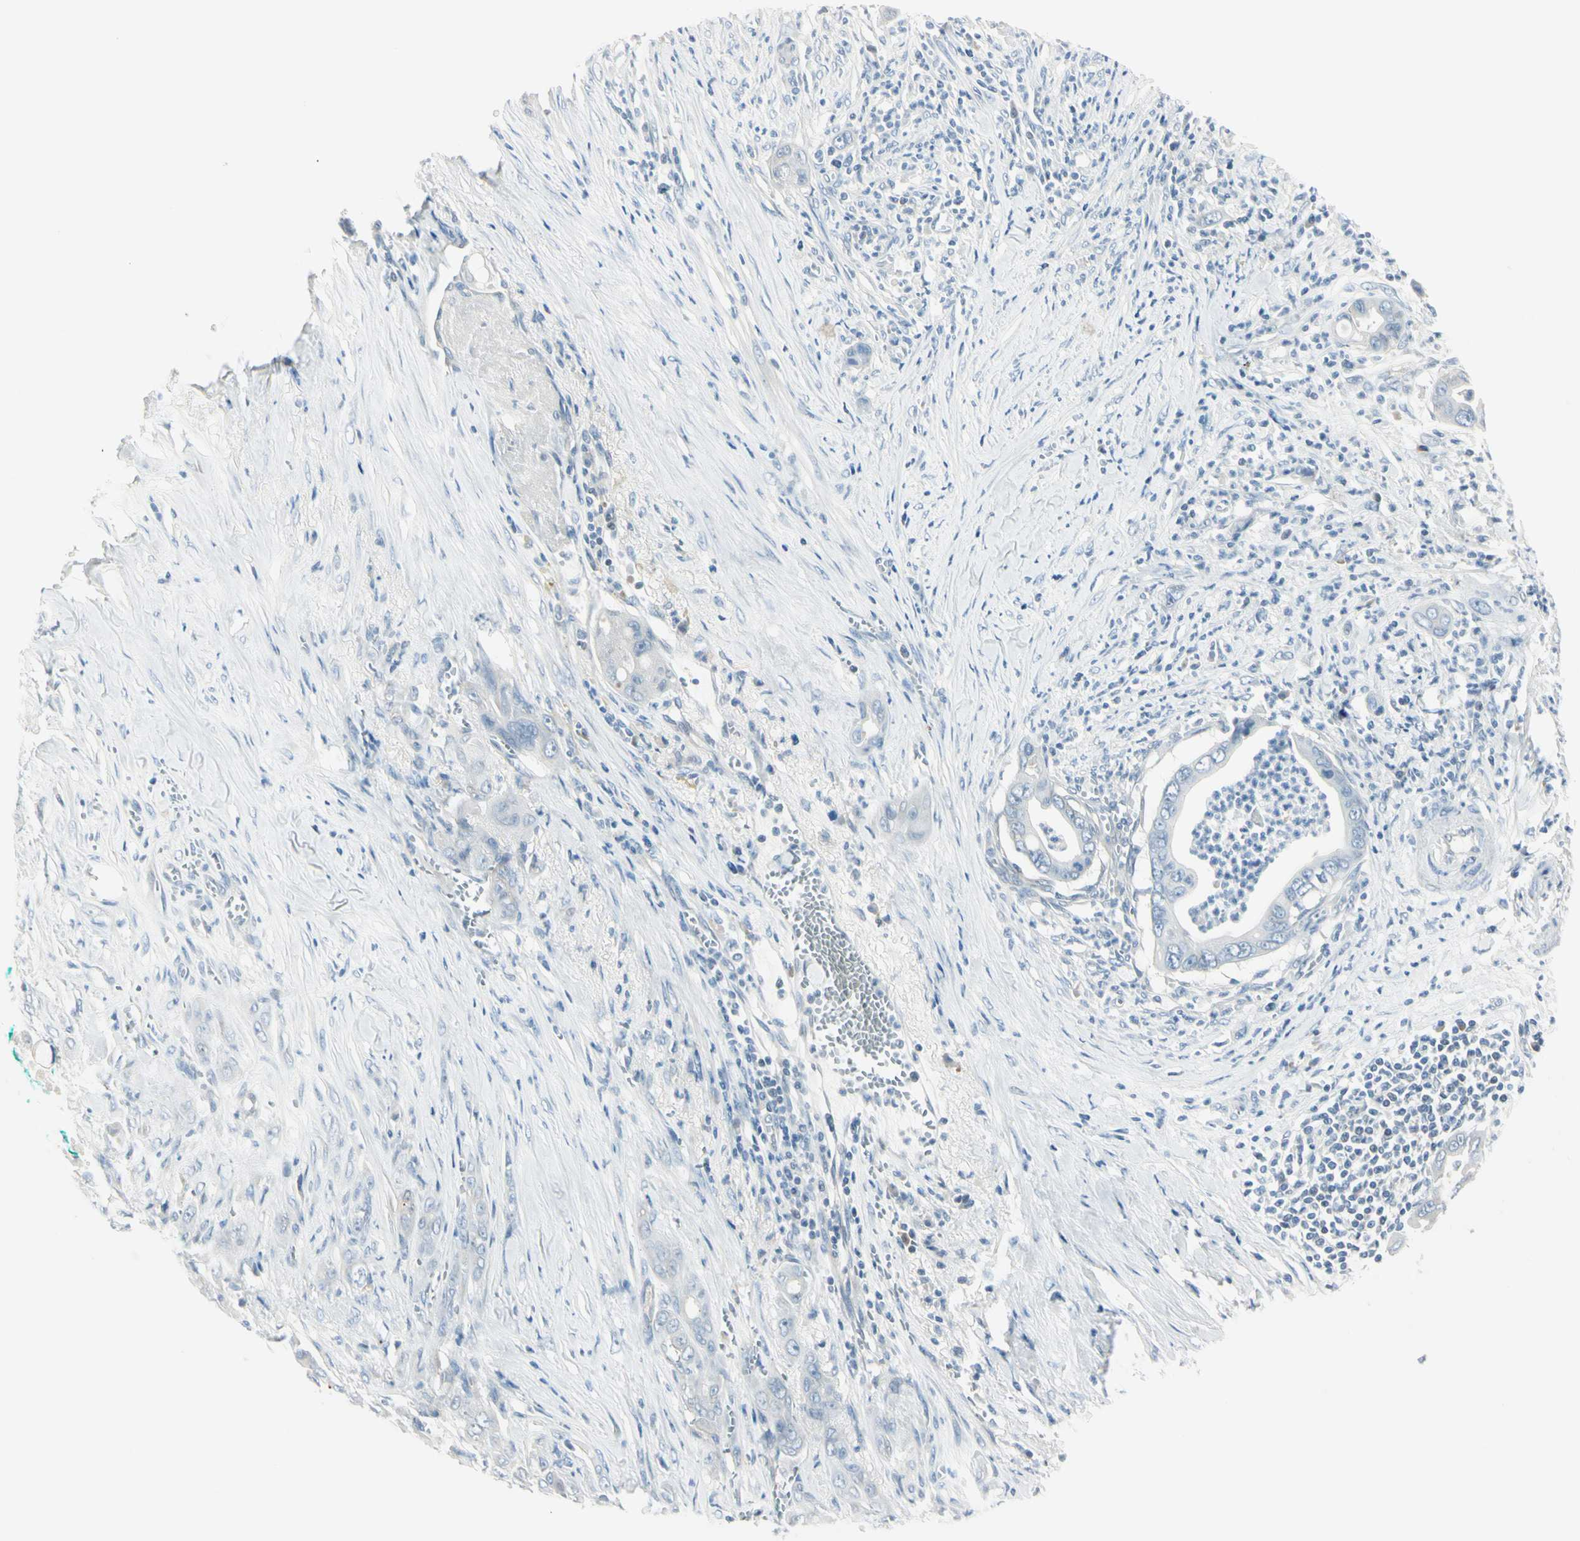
{"staining": {"intensity": "negative", "quantity": "none", "location": "none"}, "tissue": "pancreatic cancer", "cell_type": "Tumor cells", "image_type": "cancer", "snomed": [{"axis": "morphology", "description": "Adenocarcinoma, NOS"}, {"axis": "topography", "description": "Pancreas"}], "caption": "Histopathology image shows no protein expression in tumor cells of pancreatic adenocarcinoma tissue.", "gene": "ASB9", "patient": {"sex": "male", "age": 59}}